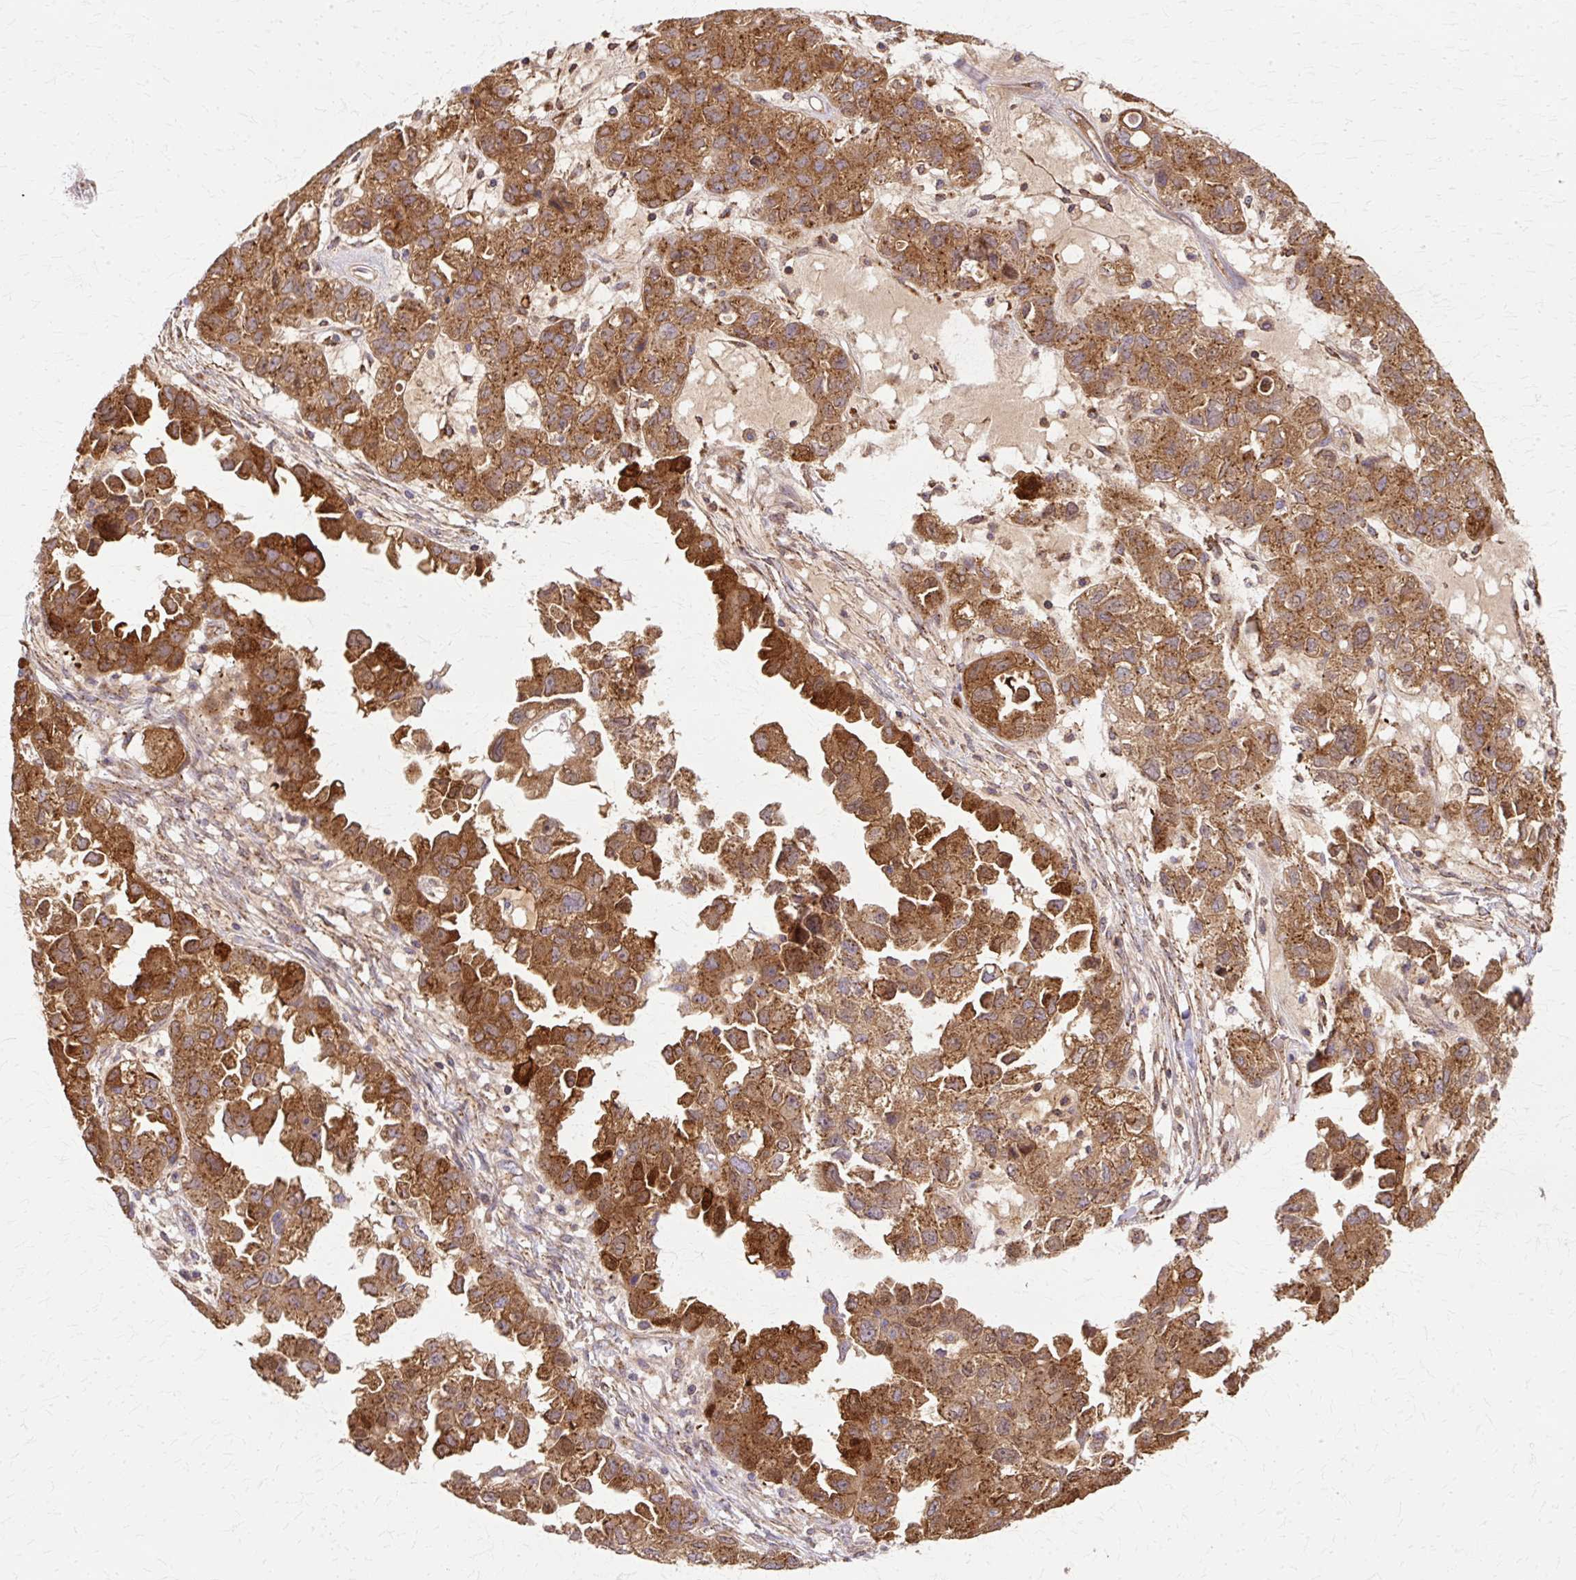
{"staining": {"intensity": "strong", "quantity": ">75%", "location": "cytoplasmic/membranous"}, "tissue": "ovarian cancer", "cell_type": "Tumor cells", "image_type": "cancer", "snomed": [{"axis": "morphology", "description": "Cystadenocarcinoma, serous, NOS"}, {"axis": "topography", "description": "Ovary"}], "caption": "Immunohistochemical staining of ovarian serous cystadenocarcinoma shows high levels of strong cytoplasmic/membranous expression in about >75% of tumor cells.", "gene": "COPB1", "patient": {"sex": "female", "age": 84}}